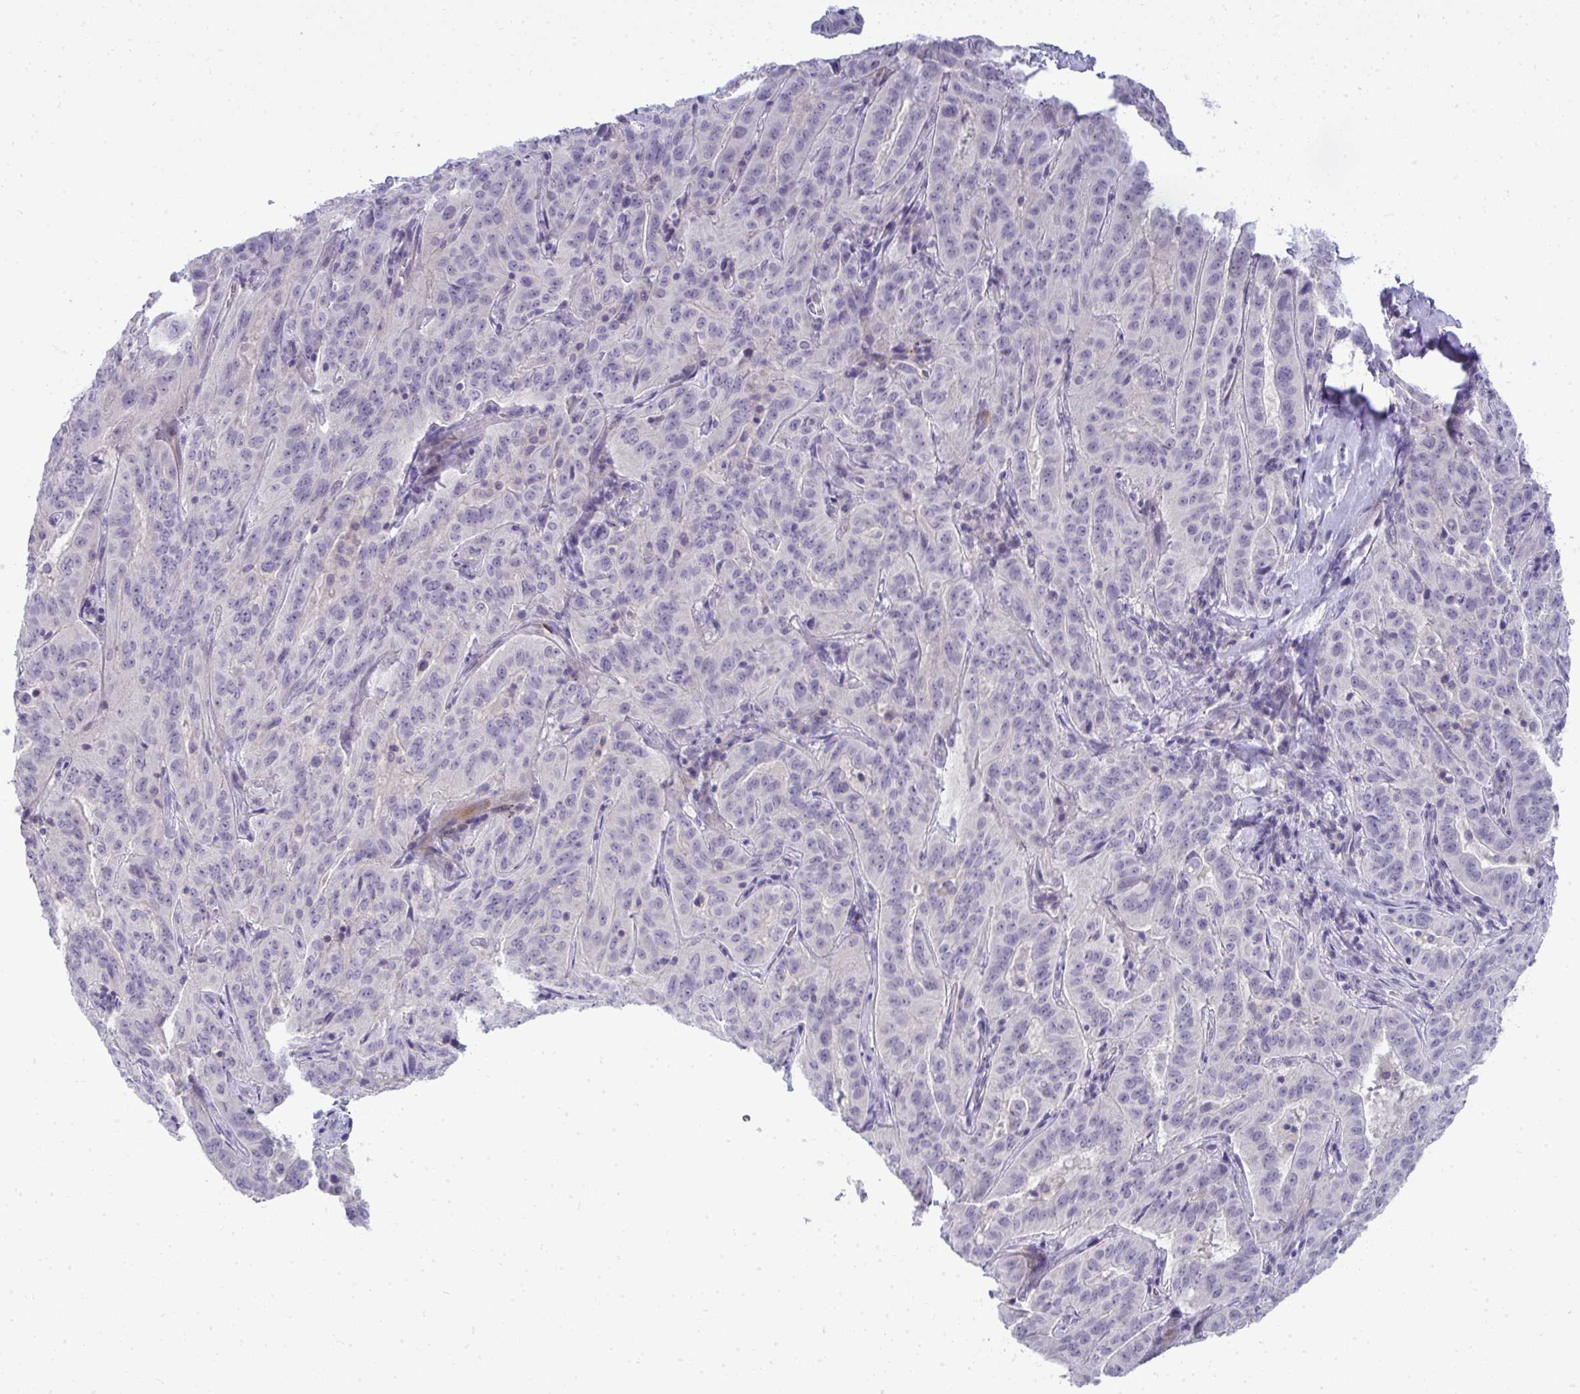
{"staining": {"intensity": "negative", "quantity": "none", "location": "none"}, "tissue": "pancreatic cancer", "cell_type": "Tumor cells", "image_type": "cancer", "snomed": [{"axis": "morphology", "description": "Adenocarcinoma, NOS"}, {"axis": "topography", "description": "Pancreas"}], "caption": "Image shows no significant protein expression in tumor cells of pancreatic cancer.", "gene": "TMEM82", "patient": {"sex": "male", "age": 63}}